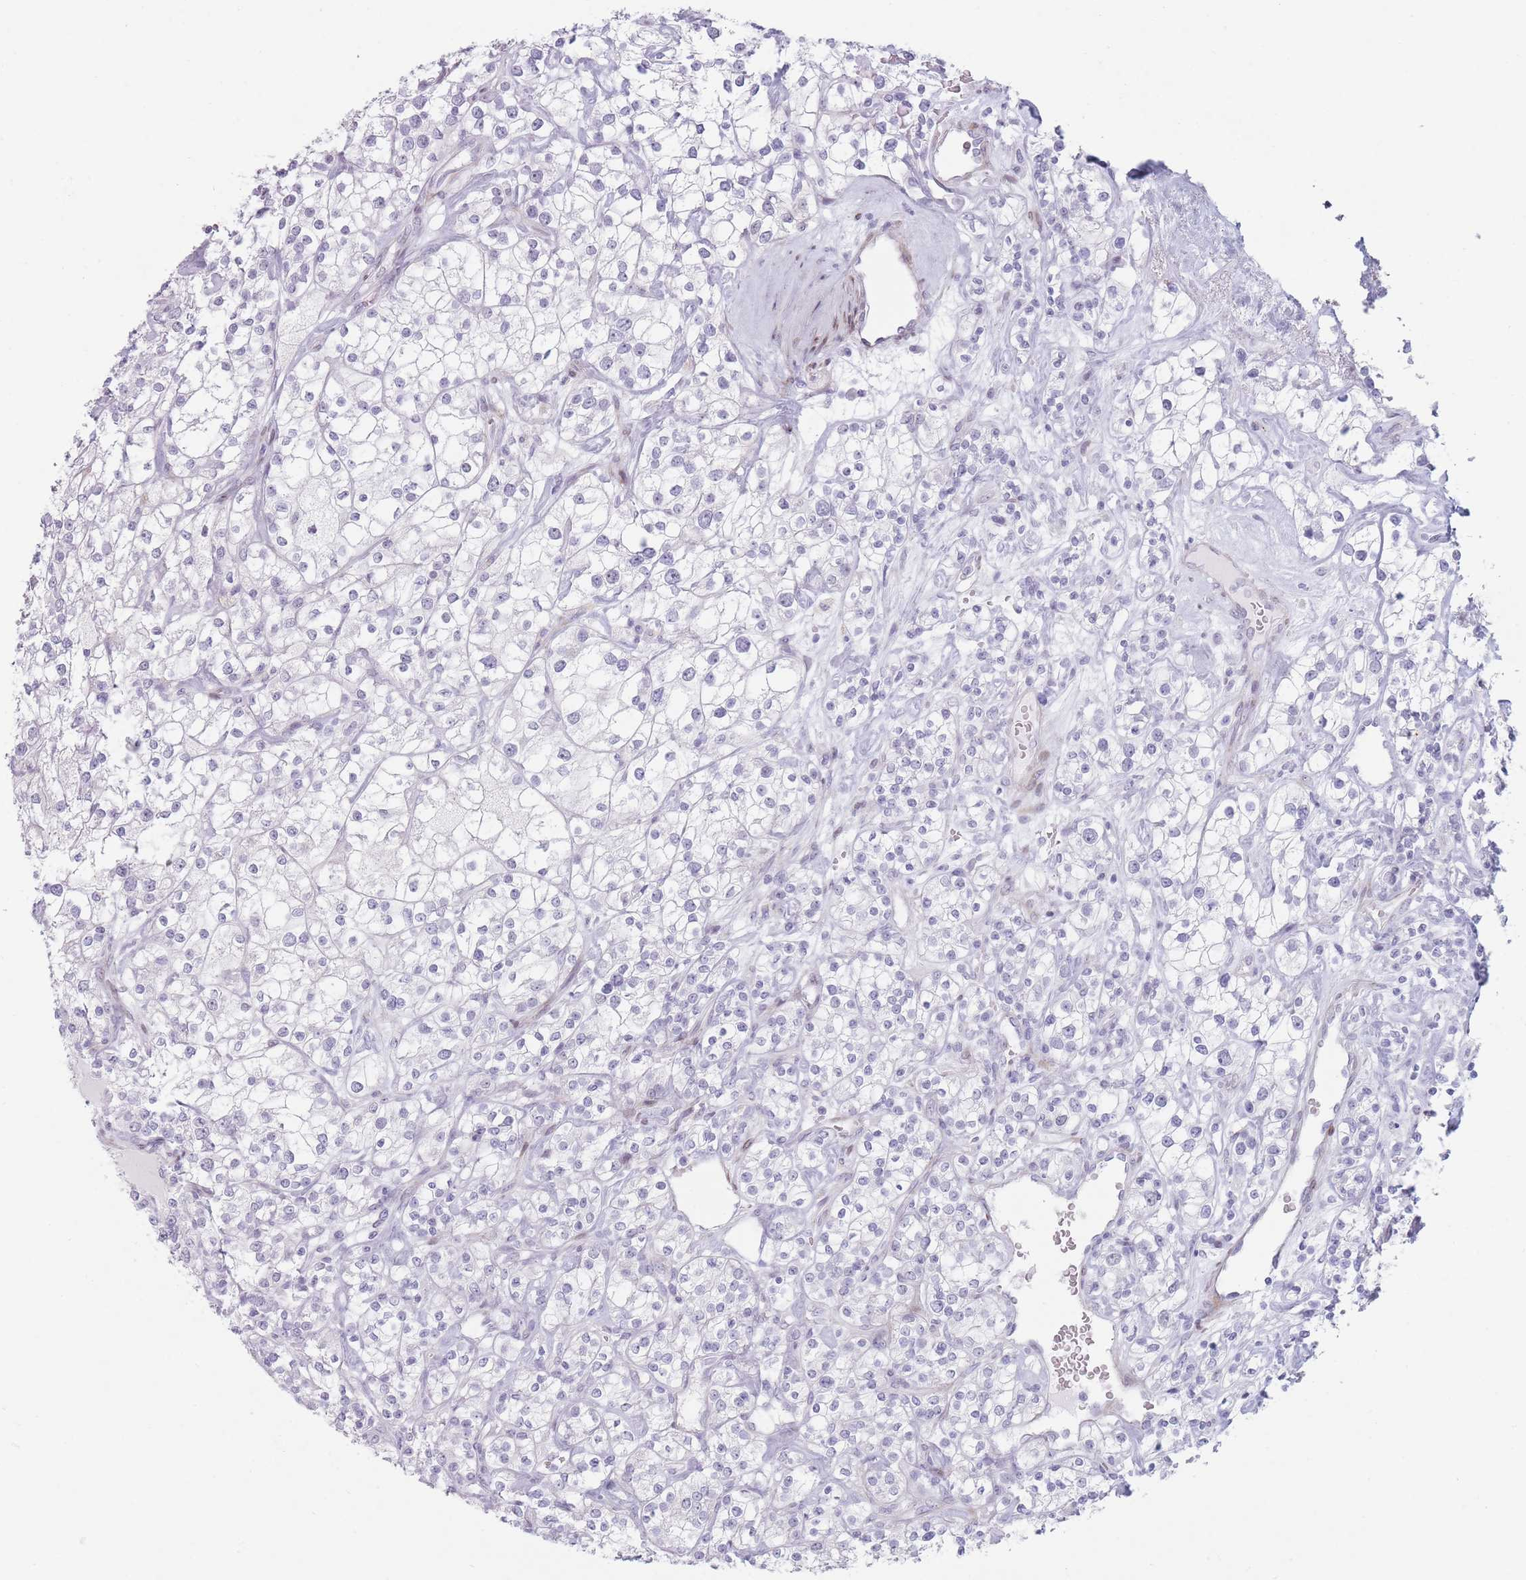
{"staining": {"intensity": "negative", "quantity": "none", "location": "none"}, "tissue": "renal cancer", "cell_type": "Tumor cells", "image_type": "cancer", "snomed": [{"axis": "morphology", "description": "Adenocarcinoma, NOS"}, {"axis": "topography", "description": "Kidney"}], "caption": "Immunohistochemistry (IHC) photomicrograph of neoplastic tissue: renal cancer stained with DAB displays no significant protein expression in tumor cells.", "gene": "IFNA6", "patient": {"sex": "male", "age": 77}}